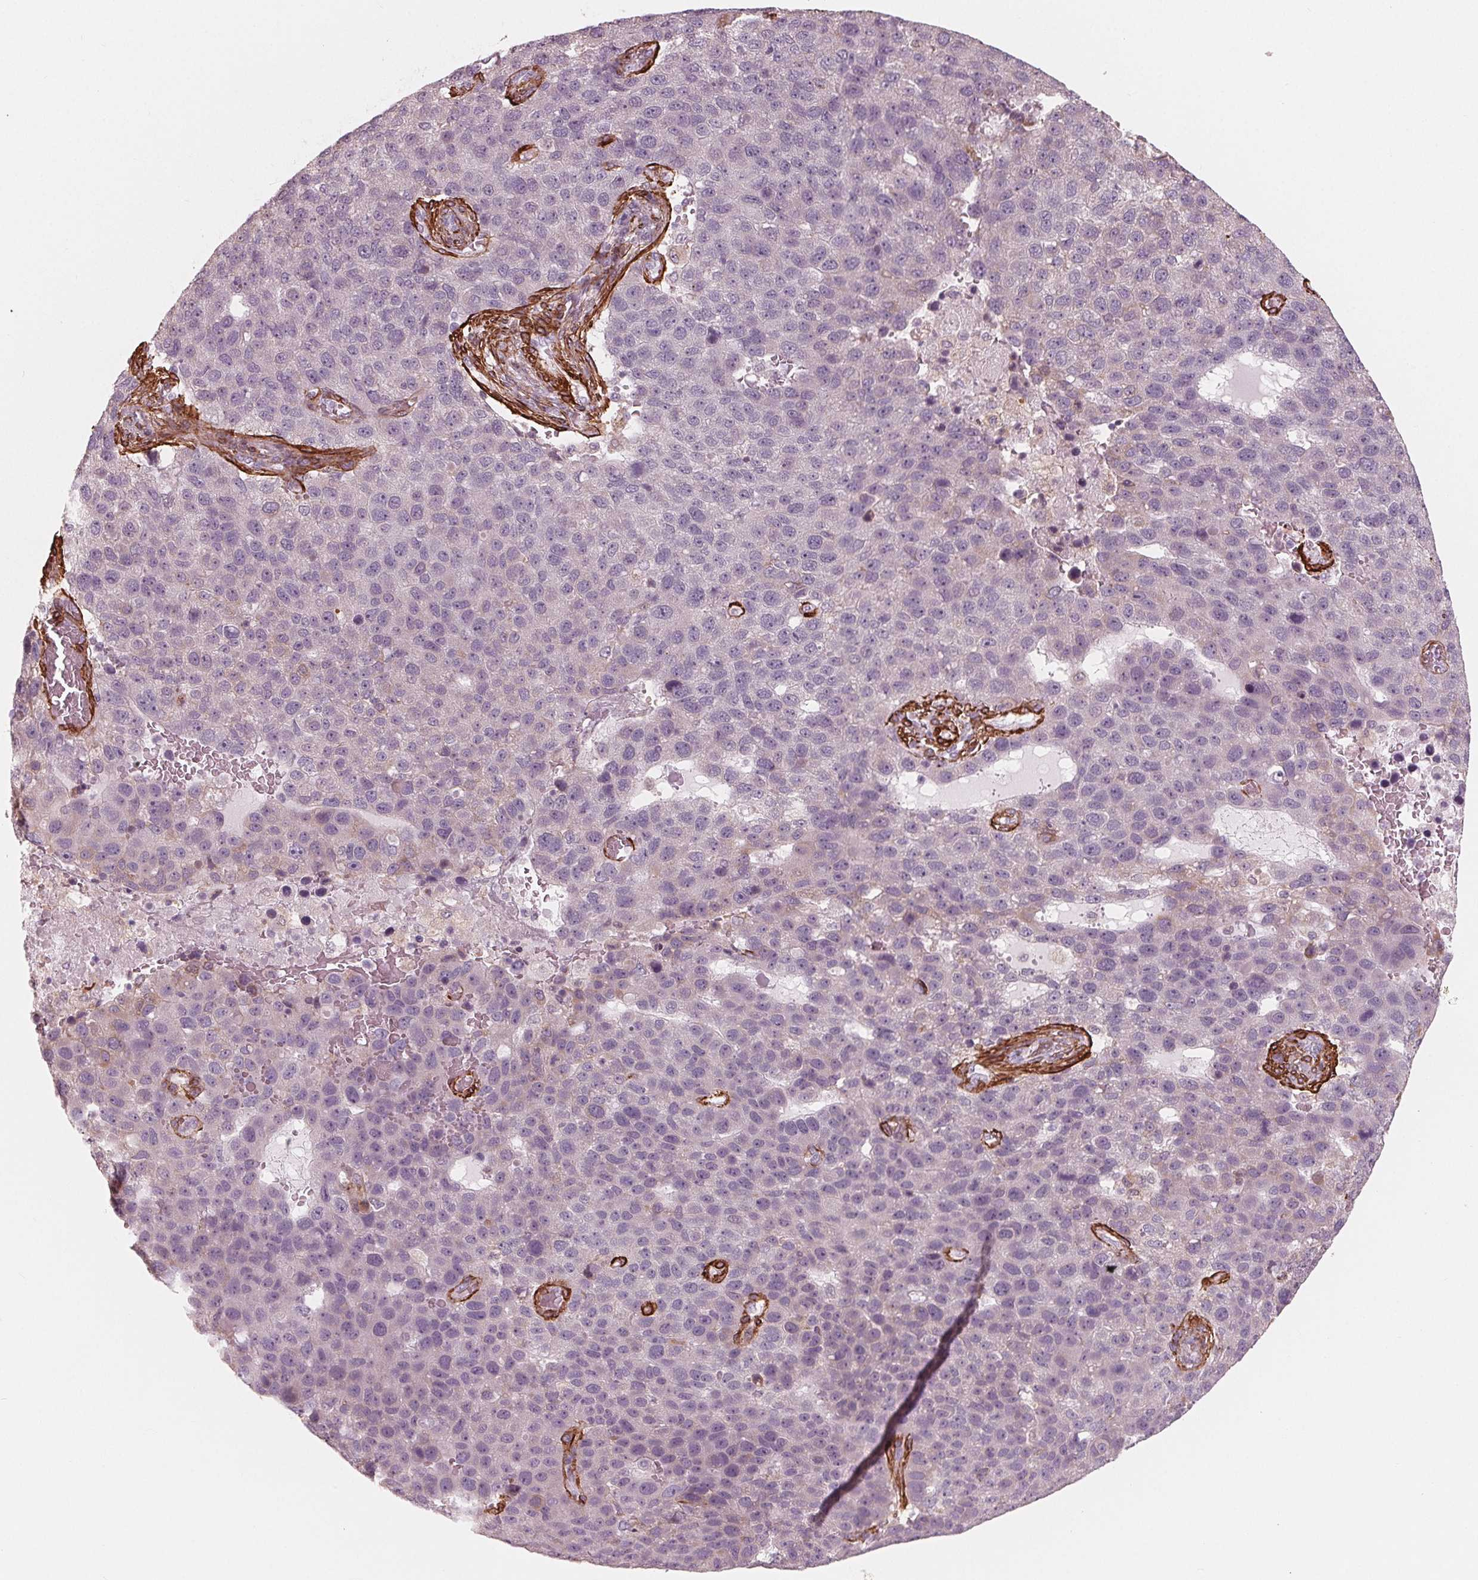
{"staining": {"intensity": "negative", "quantity": "none", "location": "none"}, "tissue": "pancreatic cancer", "cell_type": "Tumor cells", "image_type": "cancer", "snomed": [{"axis": "morphology", "description": "Adenocarcinoma, NOS"}, {"axis": "topography", "description": "Pancreas"}], "caption": "IHC micrograph of neoplastic tissue: pancreatic adenocarcinoma stained with DAB reveals no significant protein expression in tumor cells.", "gene": "MIER3", "patient": {"sex": "female", "age": 61}}